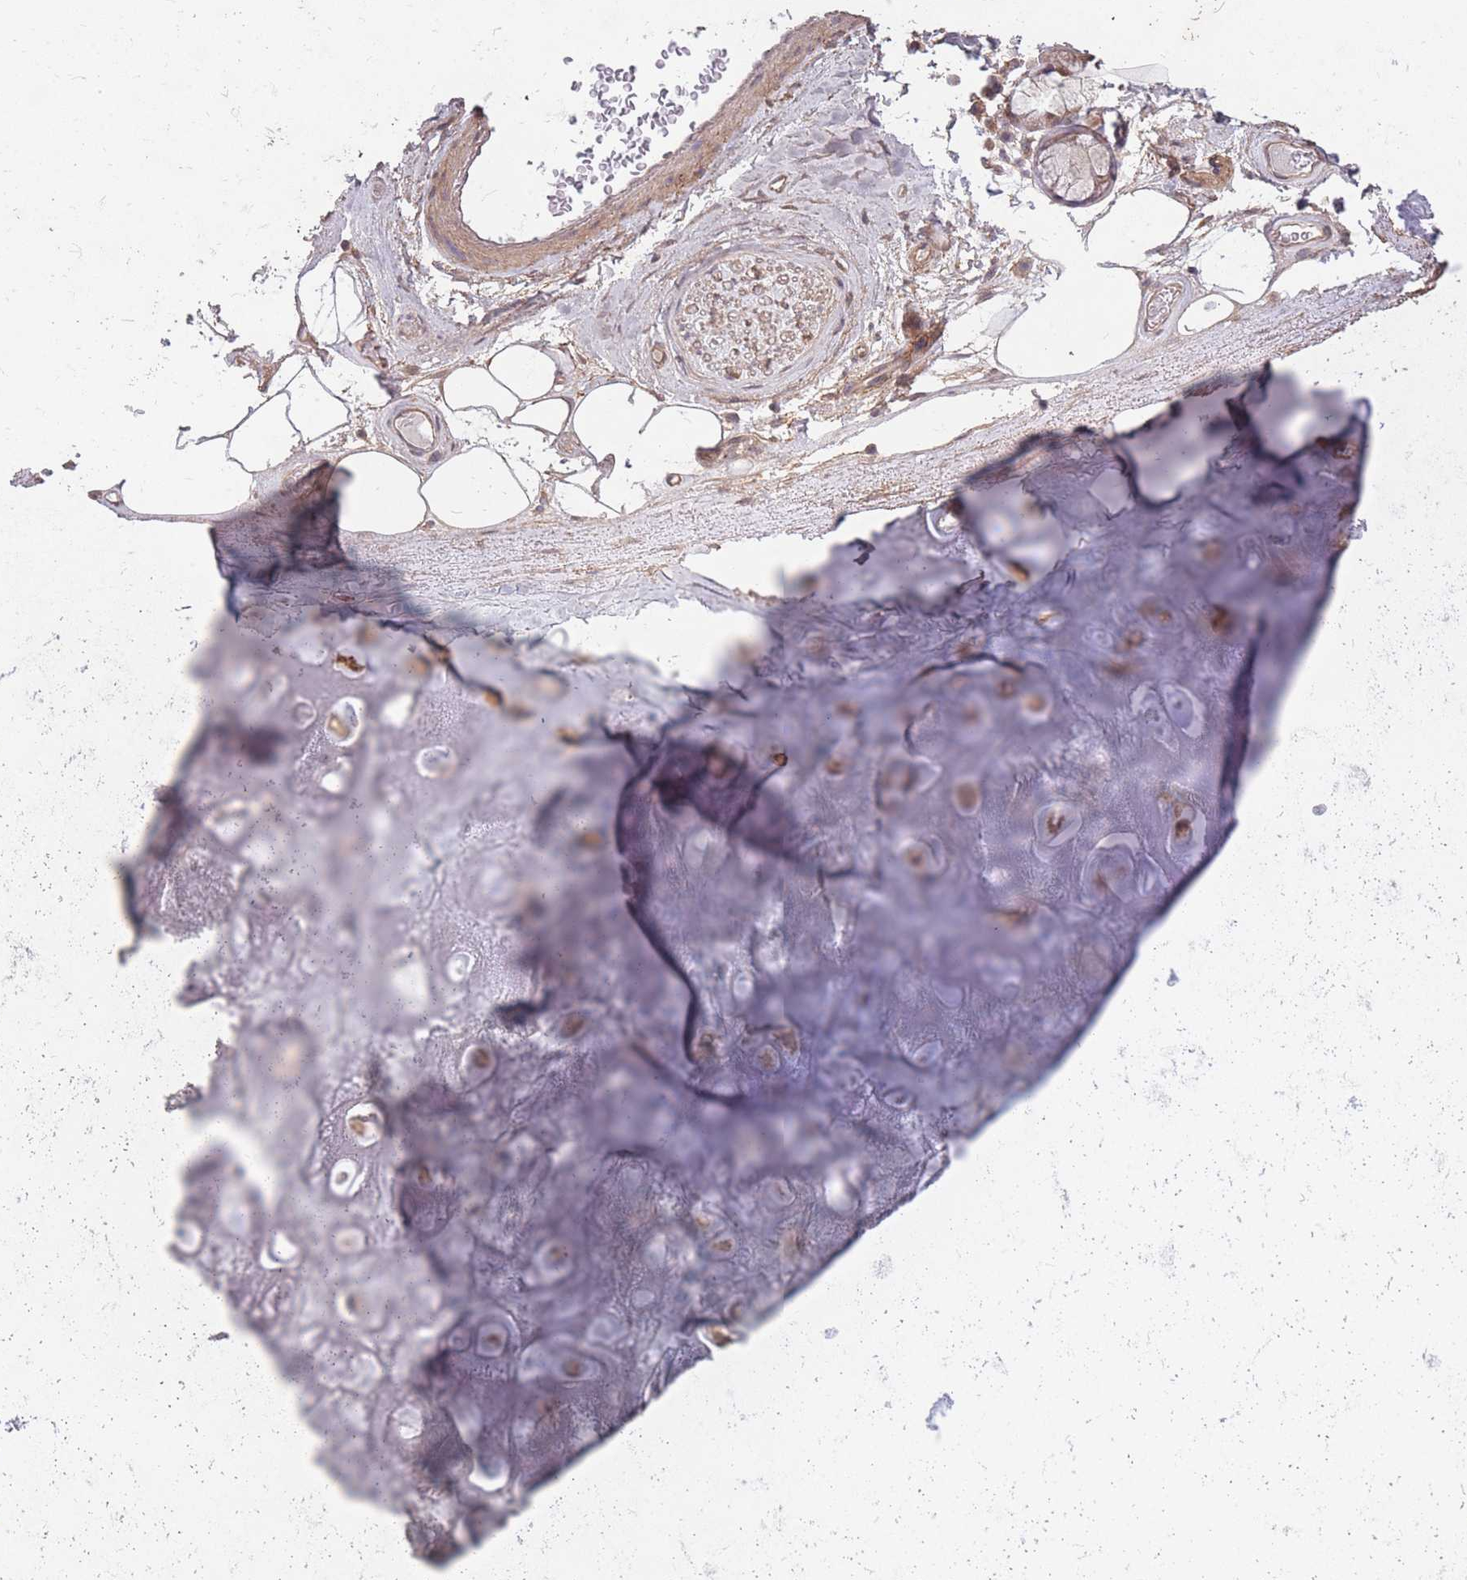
{"staining": {"intensity": "weak", "quantity": ">75%", "location": "cytoplasmic/membranous"}, "tissue": "adipose tissue", "cell_type": "Adipocytes", "image_type": "normal", "snomed": [{"axis": "morphology", "description": "Normal tissue, NOS"}, {"axis": "topography", "description": "Cartilage tissue"}], "caption": "Immunohistochemistry (IHC) micrograph of benign human adipose tissue stained for a protein (brown), which displays low levels of weak cytoplasmic/membranous expression in approximately >75% of adipocytes.", "gene": "DYNC1LI2", "patient": {"sex": "male", "age": 81}}